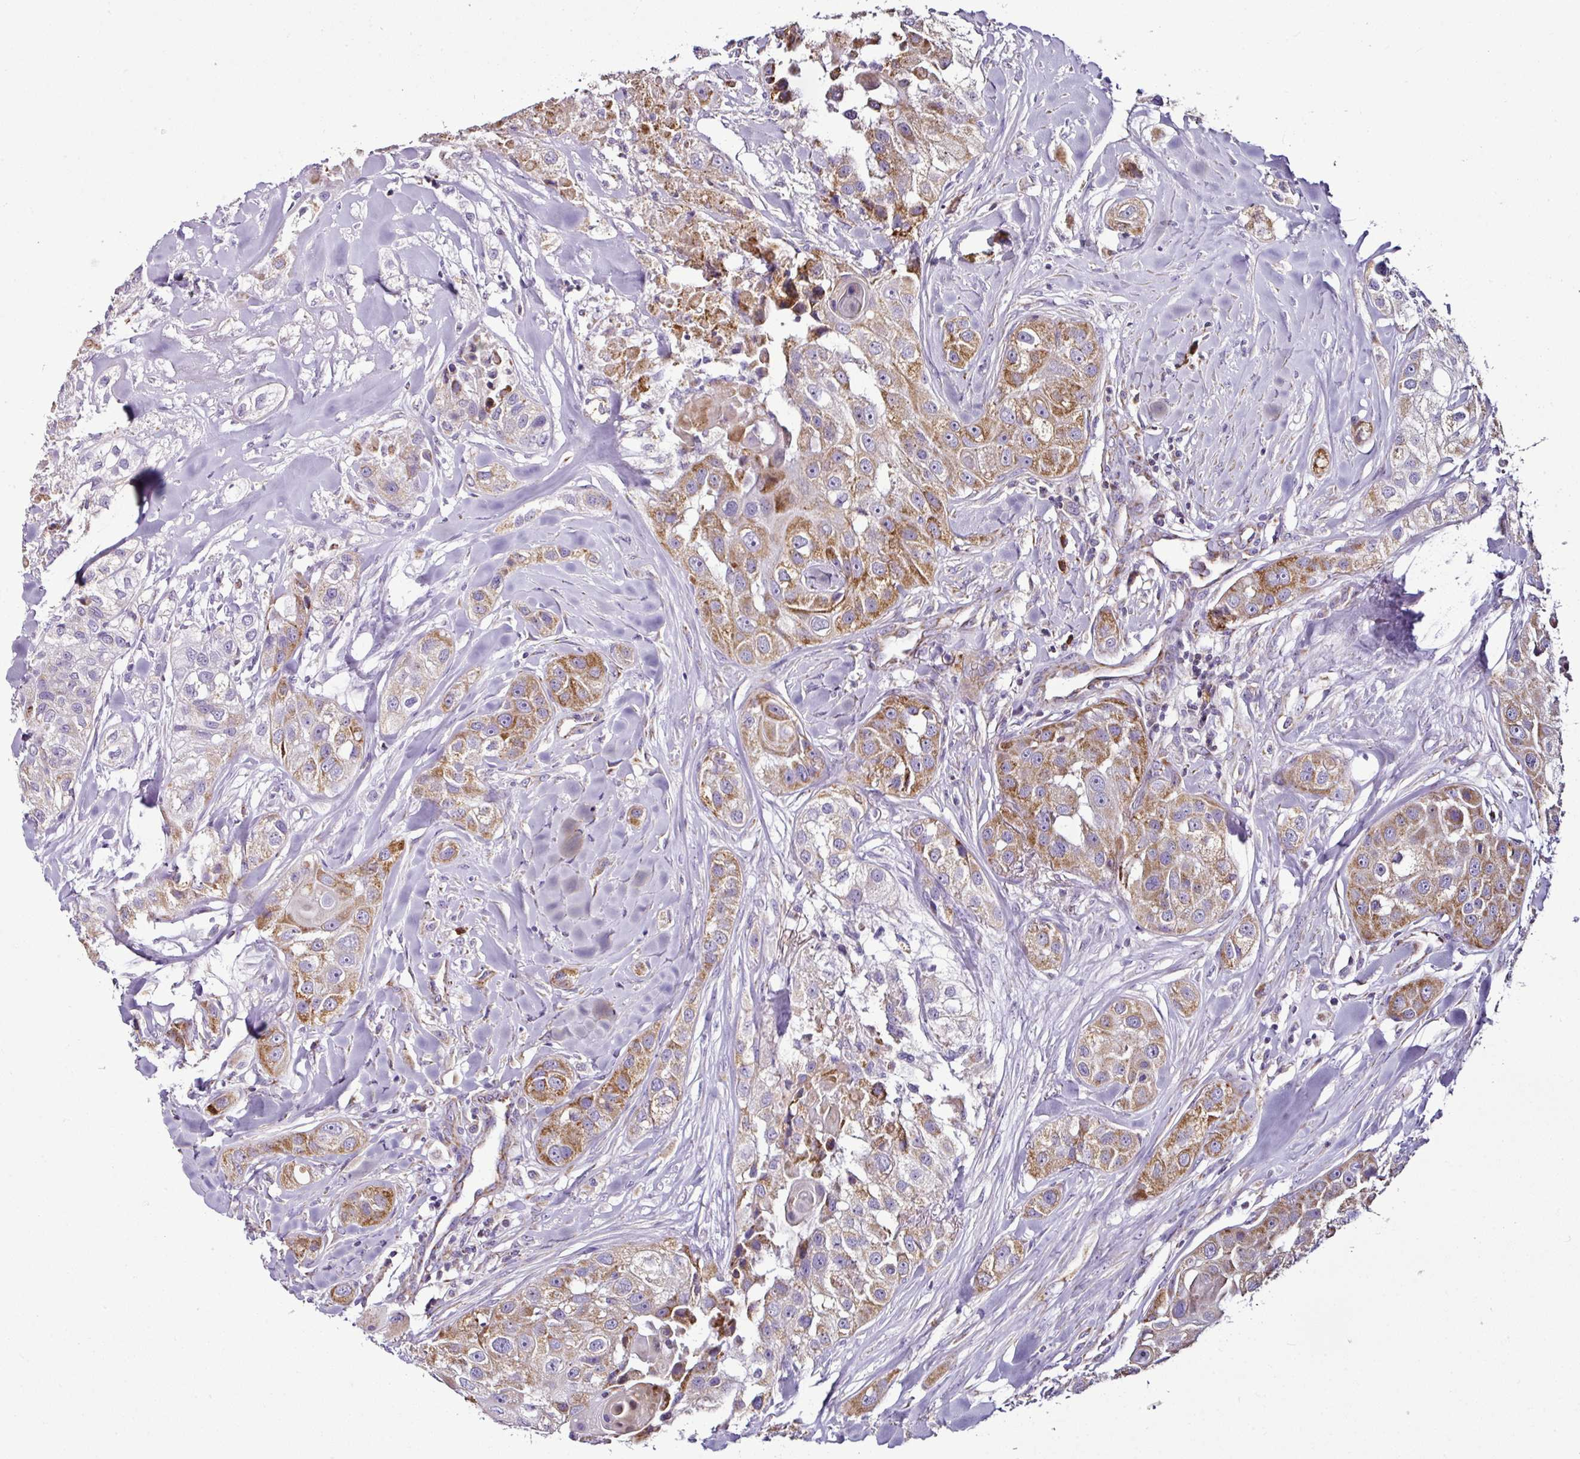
{"staining": {"intensity": "moderate", "quantity": ">75%", "location": "cytoplasmic/membranous"}, "tissue": "head and neck cancer", "cell_type": "Tumor cells", "image_type": "cancer", "snomed": [{"axis": "morphology", "description": "Normal tissue, NOS"}, {"axis": "morphology", "description": "Squamous cell carcinoma, NOS"}, {"axis": "topography", "description": "Skeletal muscle"}, {"axis": "topography", "description": "Head-Neck"}], "caption": "Human head and neck squamous cell carcinoma stained with a brown dye displays moderate cytoplasmic/membranous positive expression in approximately >75% of tumor cells.", "gene": "DPAGT1", "patient": {"sex": "male", "age": 51}}